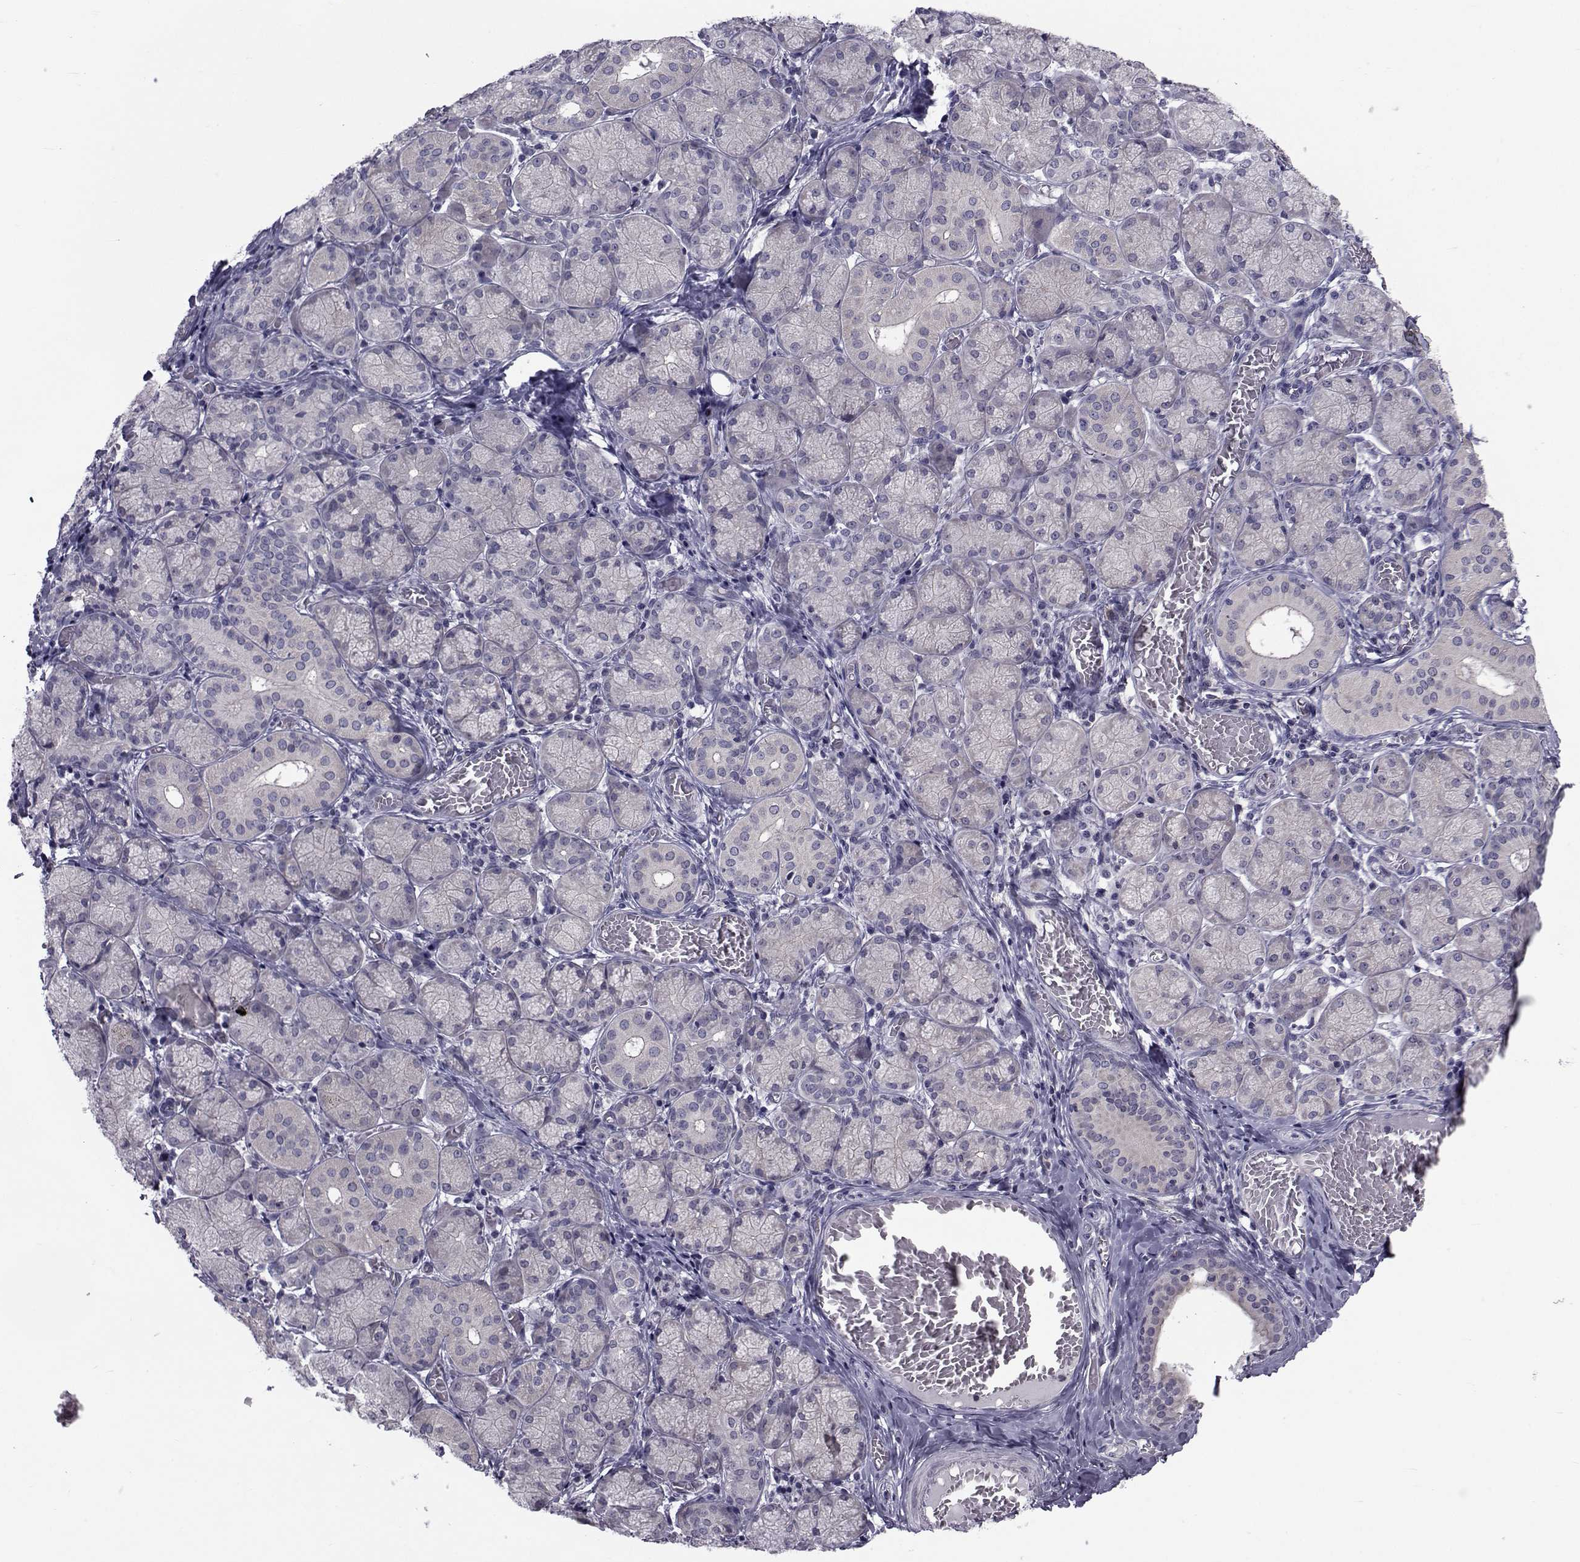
{"staining": {"intensity": "weak", "quantity": "<25%", "location": "cytoplasmic/membranous"}, "tissue": "salivary gland", "cell_type": "Glandular cells", "image_type": "normal", "snomed": [{"axis": "morphology", "description": "Normal tissue, NOS"}, {"axis": "topography", "description": "Salivary gland"}, {"axis": "topography", "description": "Peripheral nerve tissue"}], "caption": "High power microscopy micrograph of an immunohistochemistry (IHC) micrograph of normal salivary gland, revealing no significant staining in glandular cells.", "gene": "SLC30A10", "patient": {"sex": "female", "age": 24}}